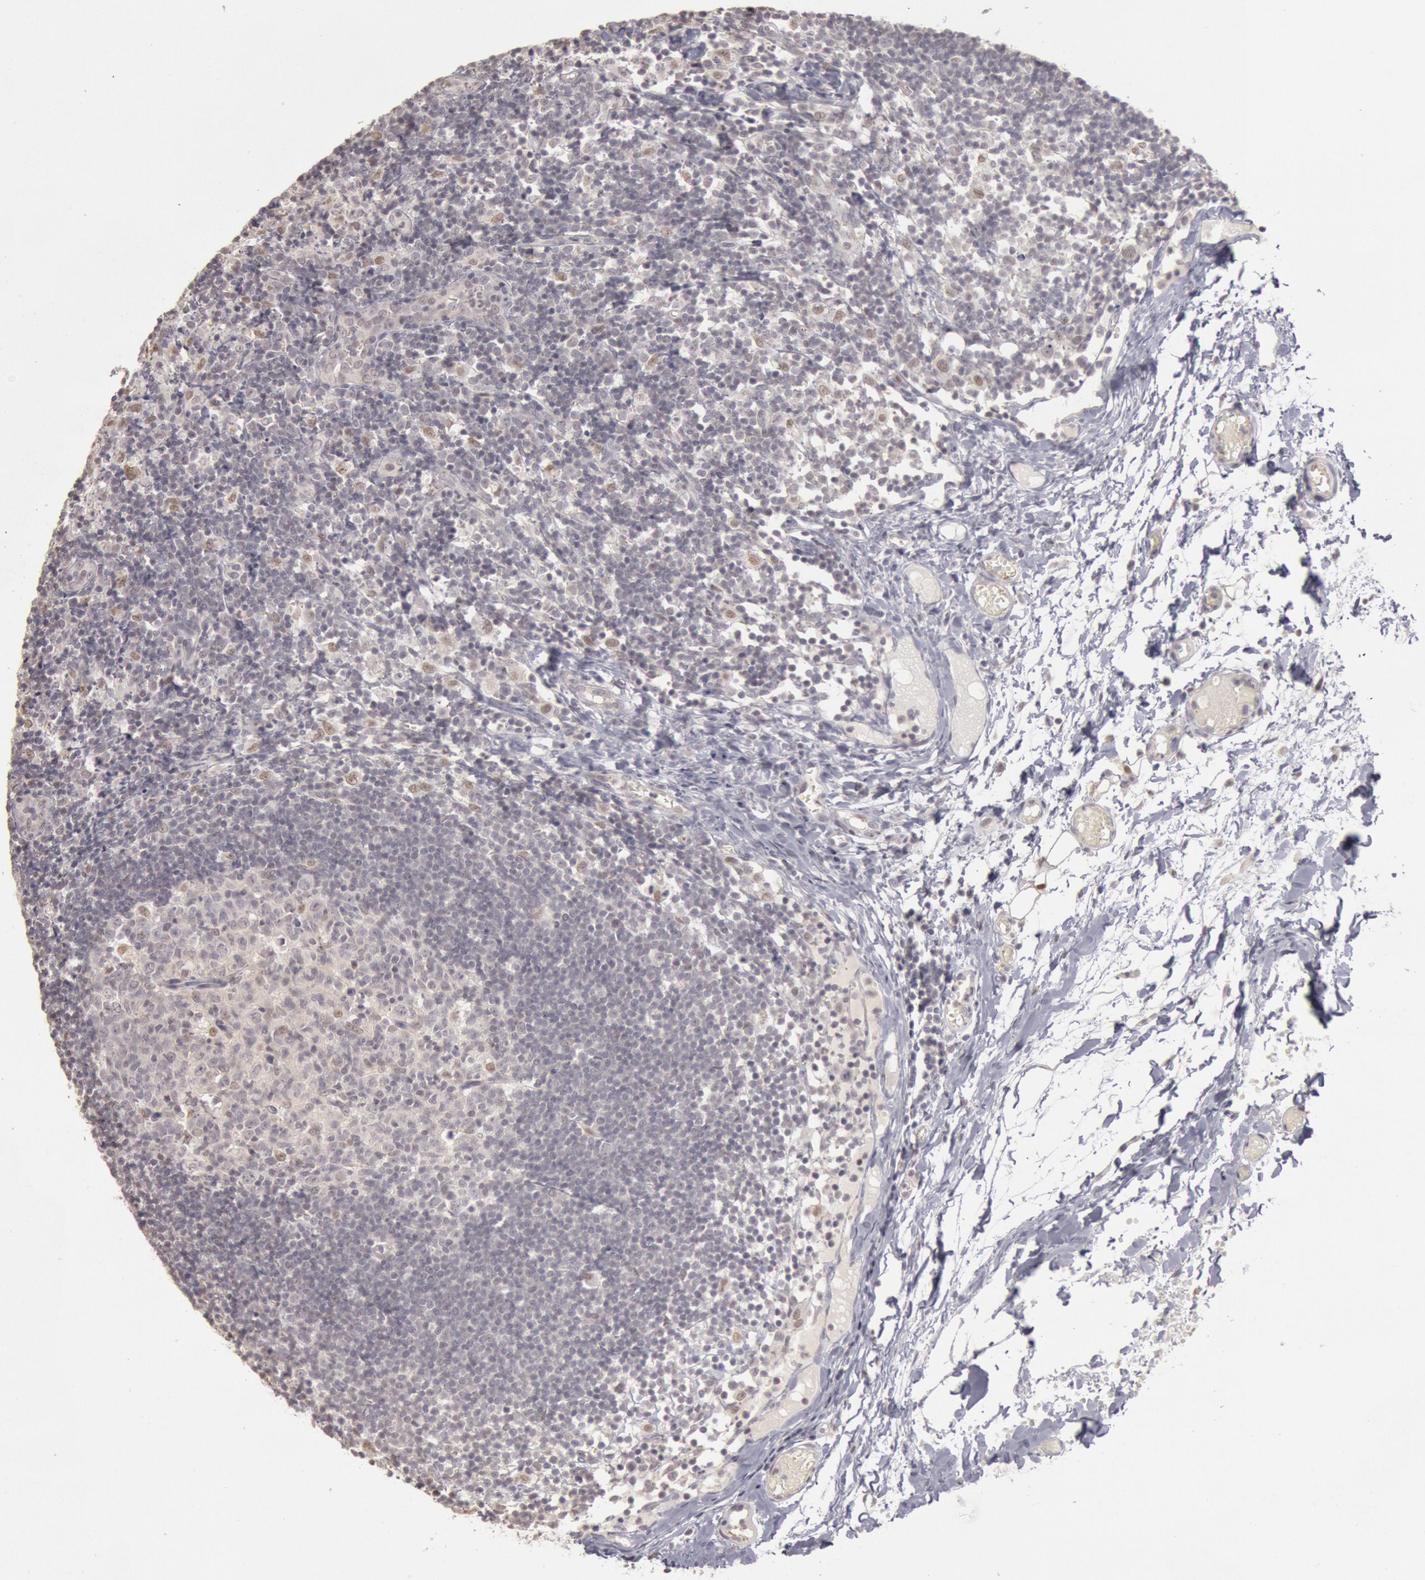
{"staining": {"intensity": "negative", "quantity": "none", "location": "none"}, "tissue": "lymph node", "cell_type": "Germinal center cells", "image_type": "normal", "snomed": [{"axis": "morphology", "description": "Normal tissue, NOS"}, {"axis": "morphology", "description": "Inflammation, NOS"}, {"axis": "topography", "description": "Lymph node"}, {"axis": "topography", "description": "Salivary gland"}], "caption": "The histopathology image exhibits no staining of germinal center cells in benign lymph node.", "gene": "RIMBP3B", "patient": {"sex": "male", "age": 3}}